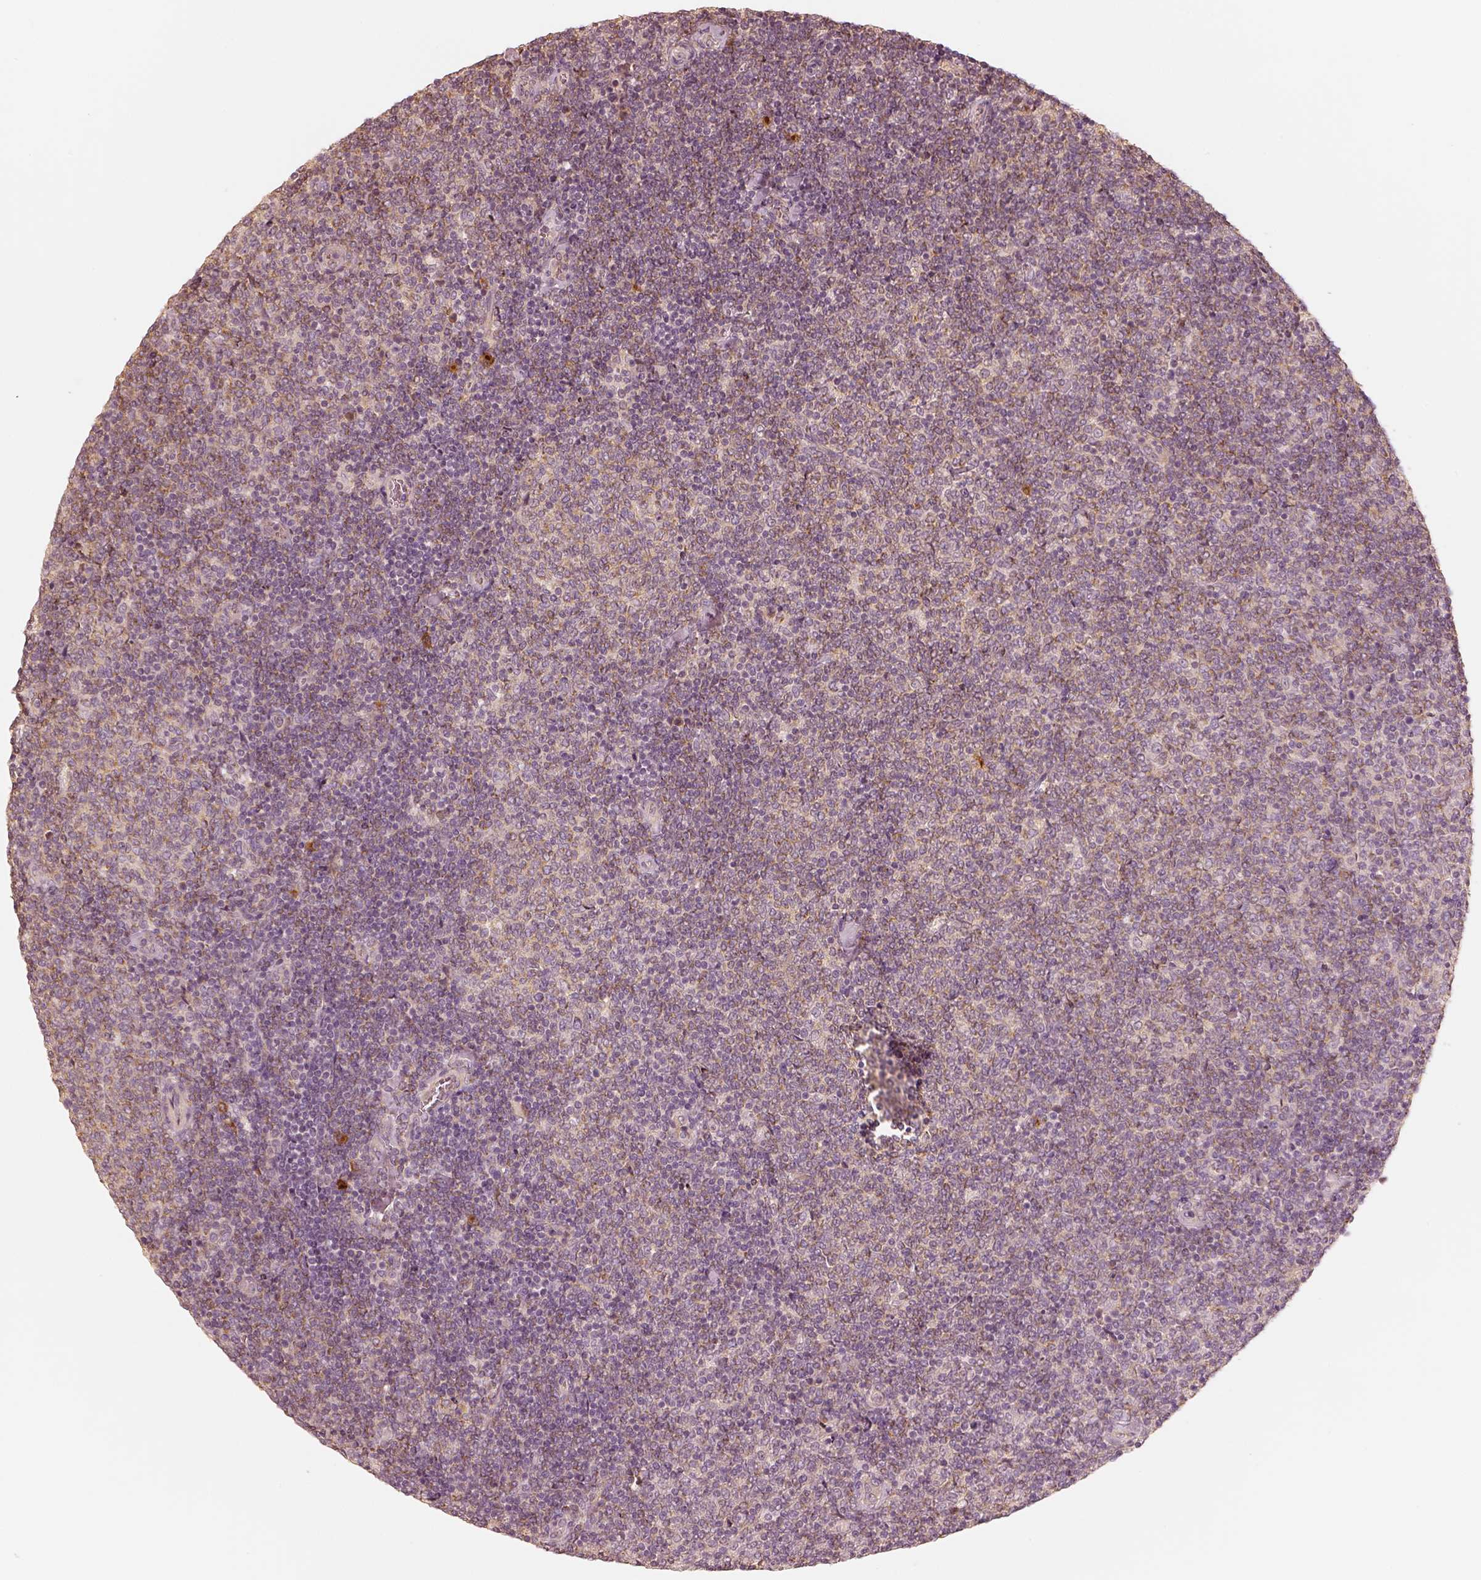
{"staining": {"intensity": "negative", "quantity": "none", "location": "none"}, "tissue": "lymphoma", "cell_type": "Tumor cells", "image_type": "cancer", "snomed": [{"axis": "morphology", "description": "Malignant lymphoma, non-Hodgkin's type, Low grade"}, {"axis": "topography", "description": "Lymph node"}], "caption": "A photomicrograph of human lymphoma is negative for staining in tumor cells.", "gene": "GORASP2", "patient": {"sex": "male", "age": 52}}